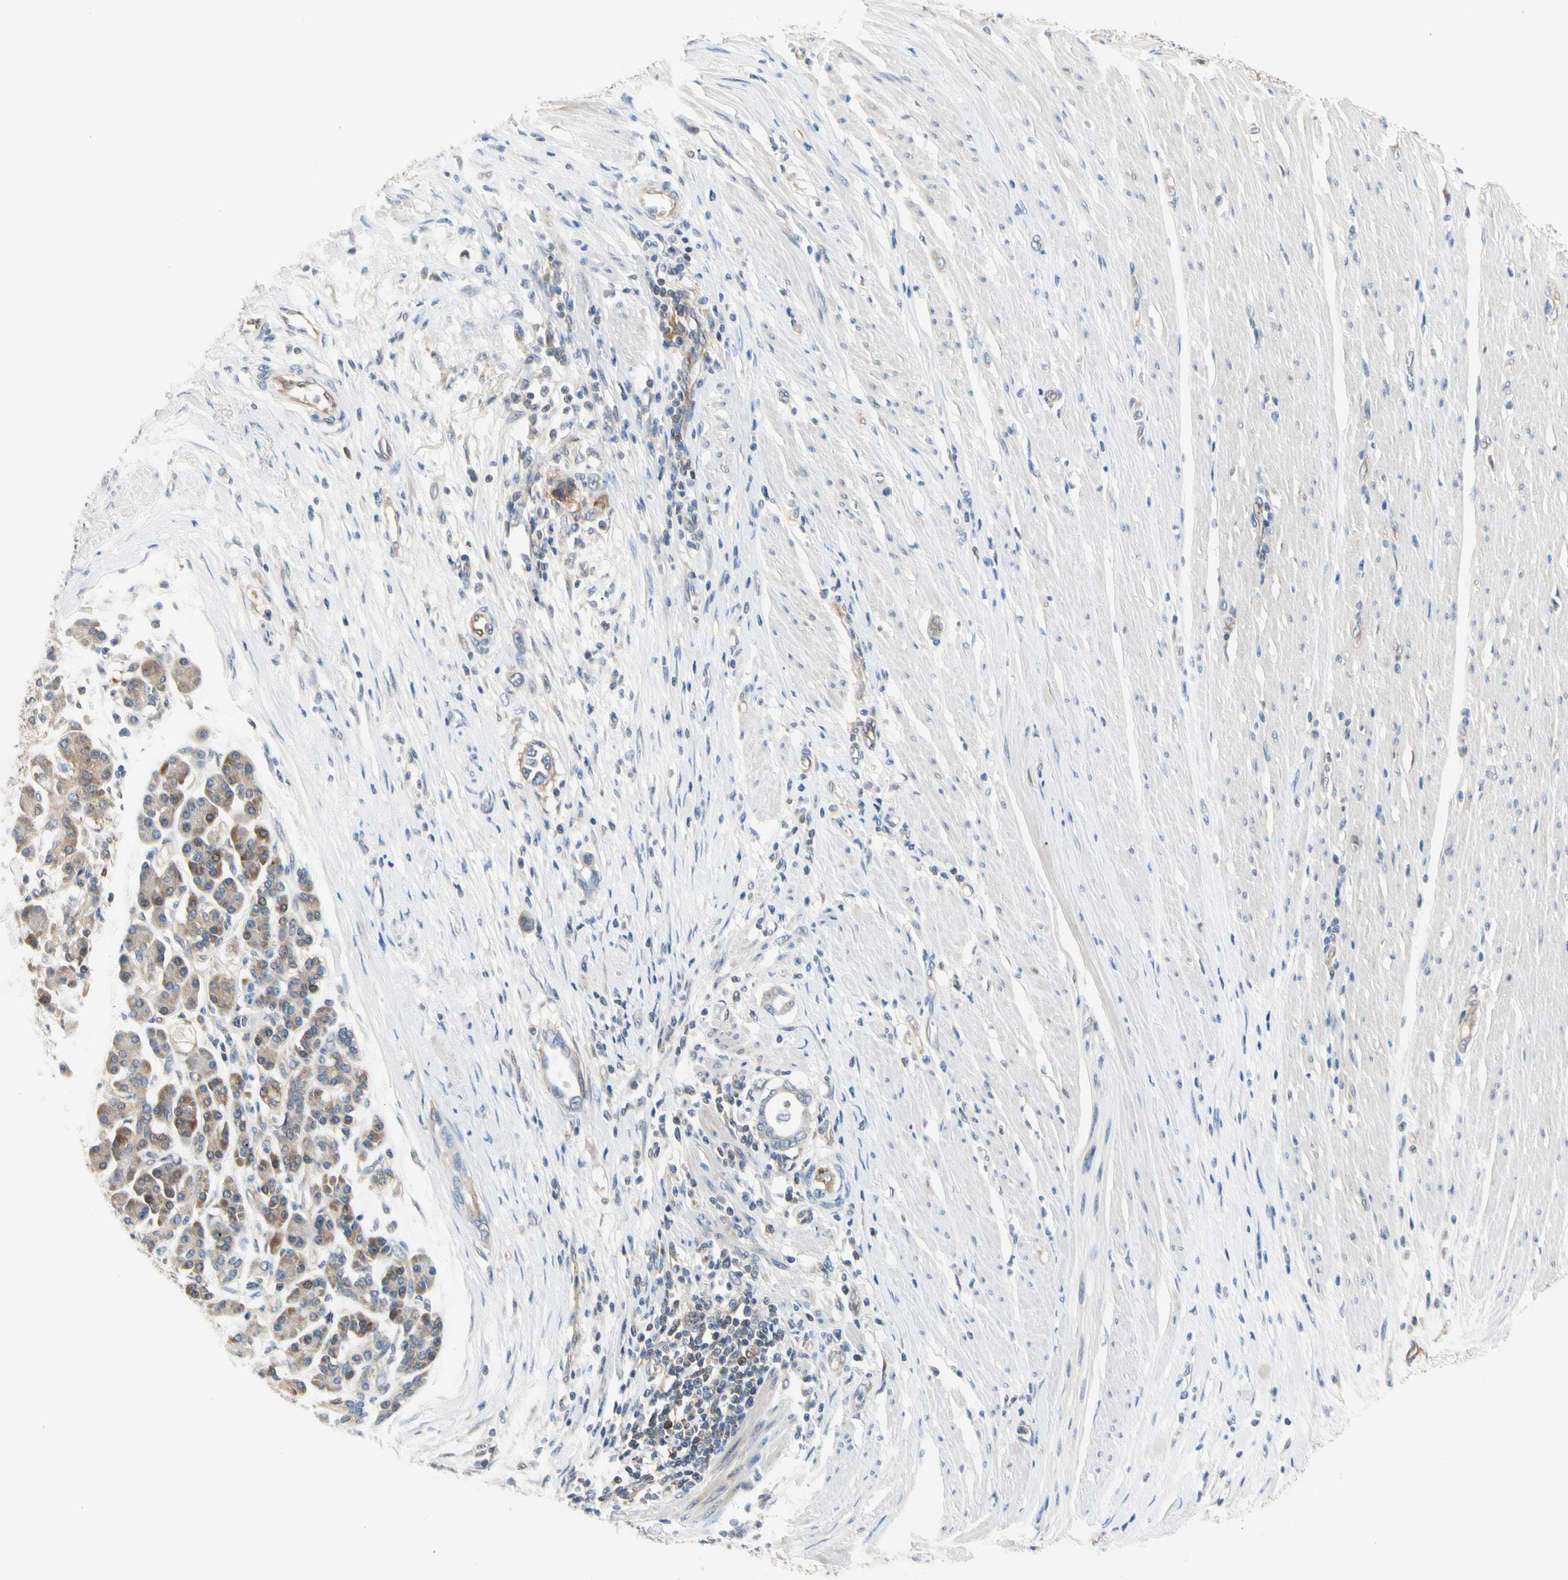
{"staining": {"intensity": "moderate", "quantity": ">75%", "location": "cytoplasmic/membranous"}, "tissue": "pancreatic cancer", "cell_type": "Tumor cells", "image_type": "cancer", "snomed": [{"axis": "morphology", "description": "Adenocarcinoma, NOS"}, {"axis": "topography", "description": "Pancreas"}], "caption": "Adenocarcinoma (pancreatic) tissue displays moderate cytoplasmic/membranous expression in approximately >75% of tumor cells", "gene": "NFKB2", "patient": {"sex": "female", "age": 57}}